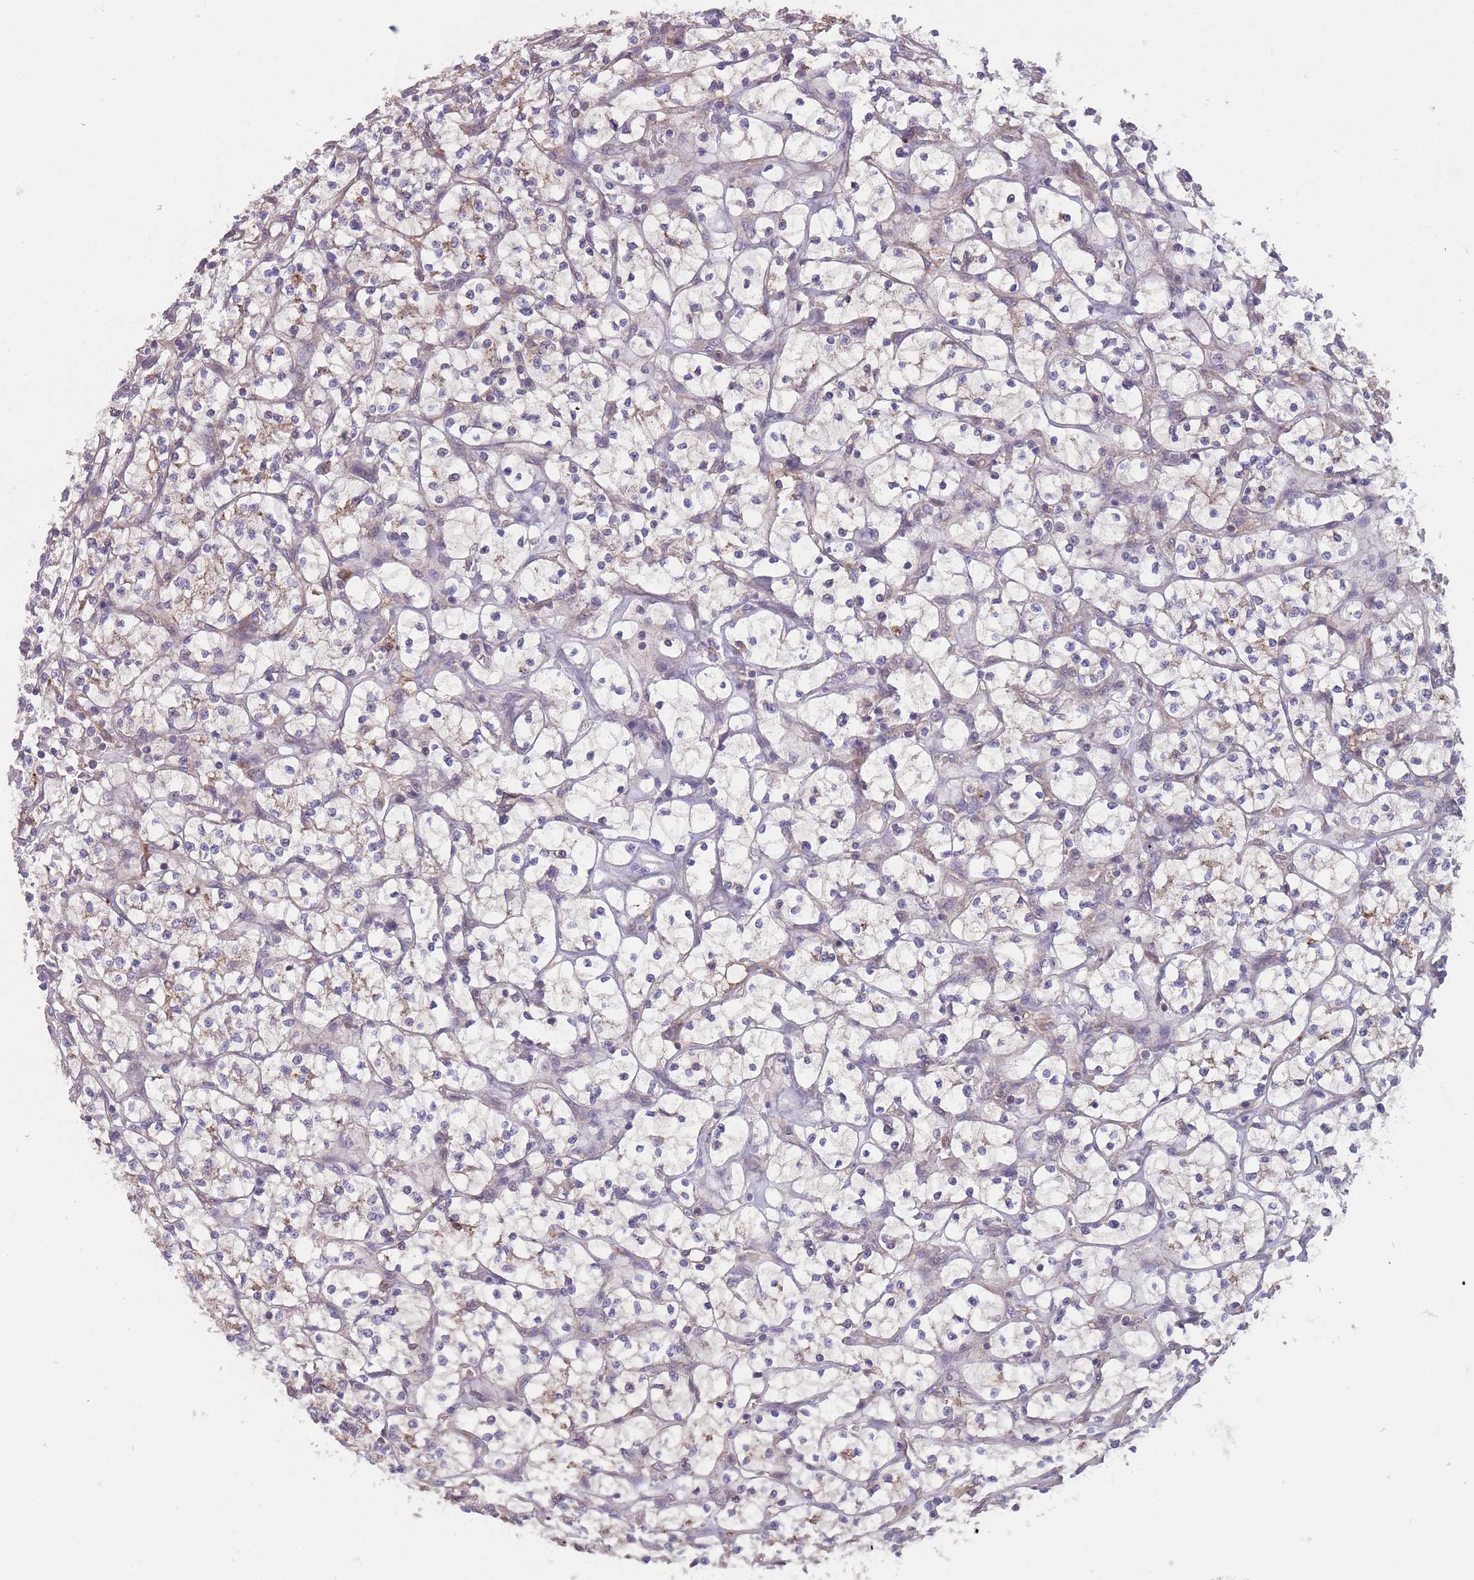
{"staining": {"intensity": "weak", "quantity": "<25%", "location": "cytoplasmic/membranous"}, "tissue": "renal cancer", "cell_type": "Tumor cells", "image_type": "cancer", "snomed": [{"axis": "morphology", "description": "Adenocarcinoma, NOS"}, {"axis": "topography", "description": "Kidney"}], "caption": "Tumor cells are negative for protein expression in human renal cancer.", "gene": "ITPKC", "patient": {"sex": "female", "age": 64}}